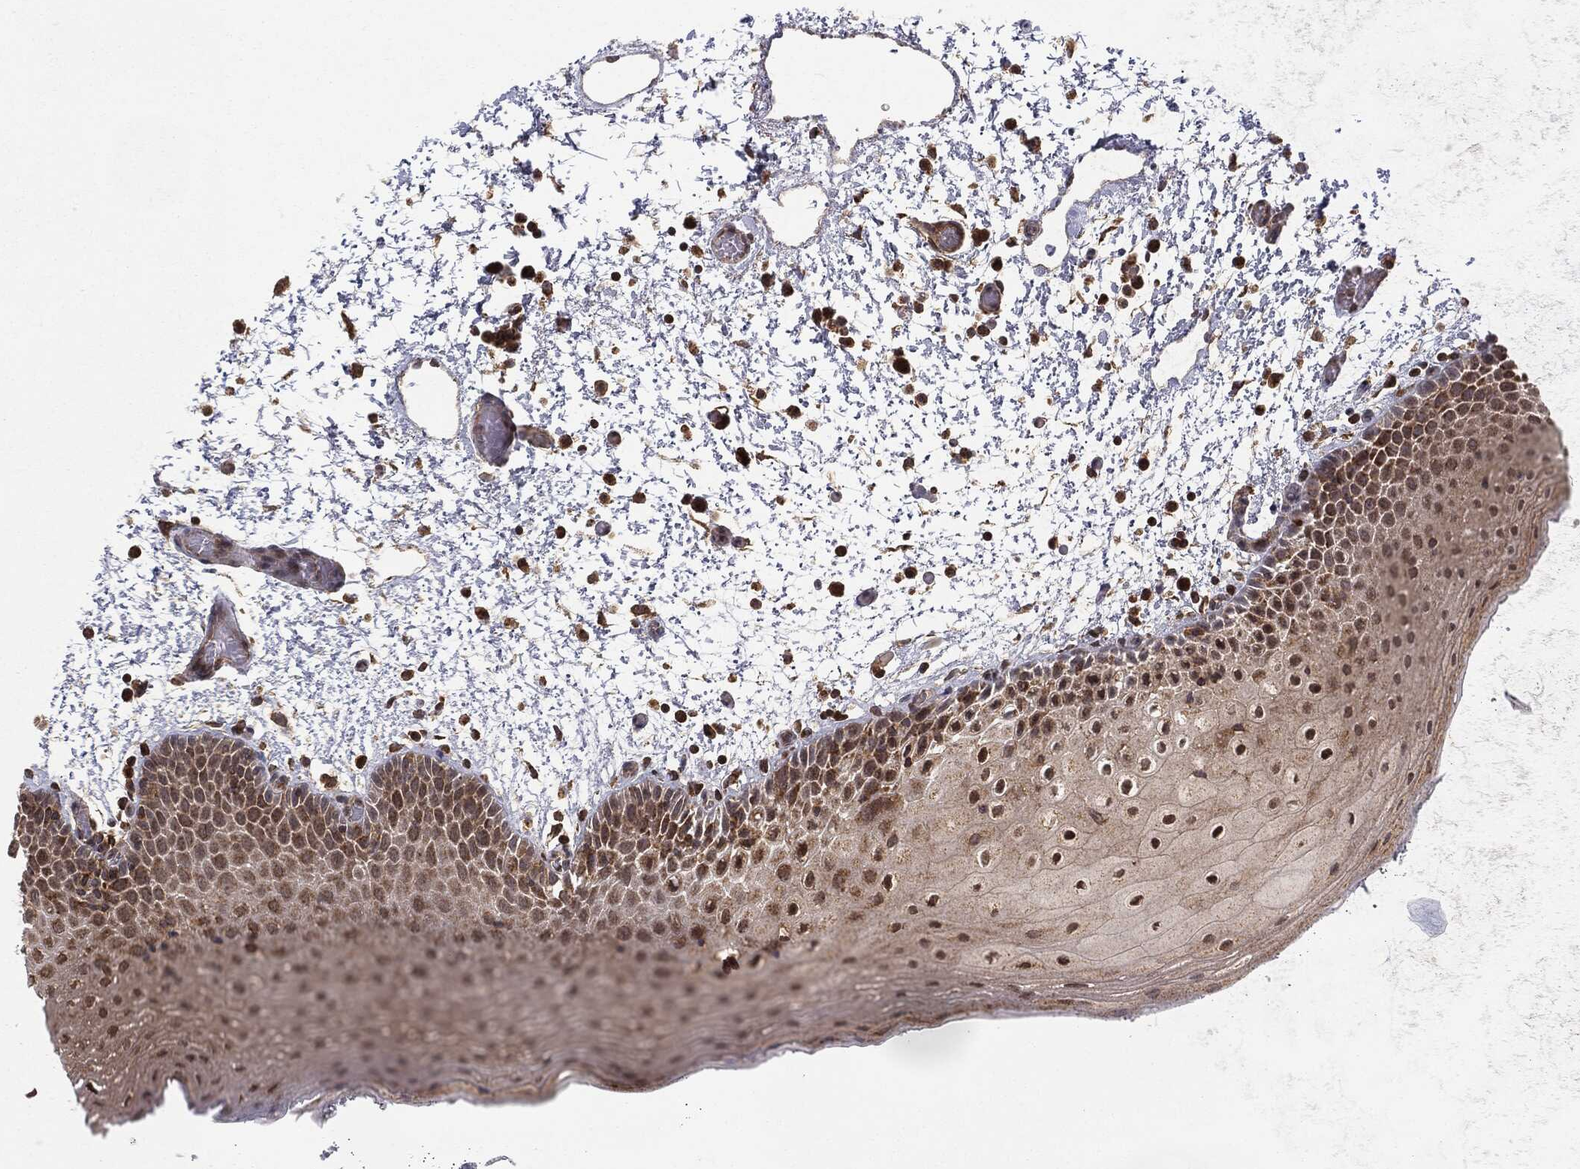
{"staining": {"intensity": "moderate", "quantity": "25%-75%", "location": "cytoplasmic/membranous,nuclear"}, "tissue": "oral mucosa", "cell_type": "Squamous epithelial cells", "image_type": "normal", "snomed": [{"axis": "morphology", "description": "Normal tissue, NOS"}, {"axis": "morphology", "description": "Squamous cell carcinoma, NOS"}, {"axis": "topography", "description": "Oral tissue"}, {"axis": "topography", "description": "Tounge, NOS"}, {"axis": "topography", "description": "Head-Neck"}], "caption": "Immunohistochemistry (IHC) histopathology image of unremarkable oral mucosa stained for a protein (brown), which exhibits medium levels of moderate cytoplasmic/membranous,nuclear staining in about 25%-75% of squamous epithelial cells.", "gene": "MTOR", "patient": {"sex": "female", "age": 80}}